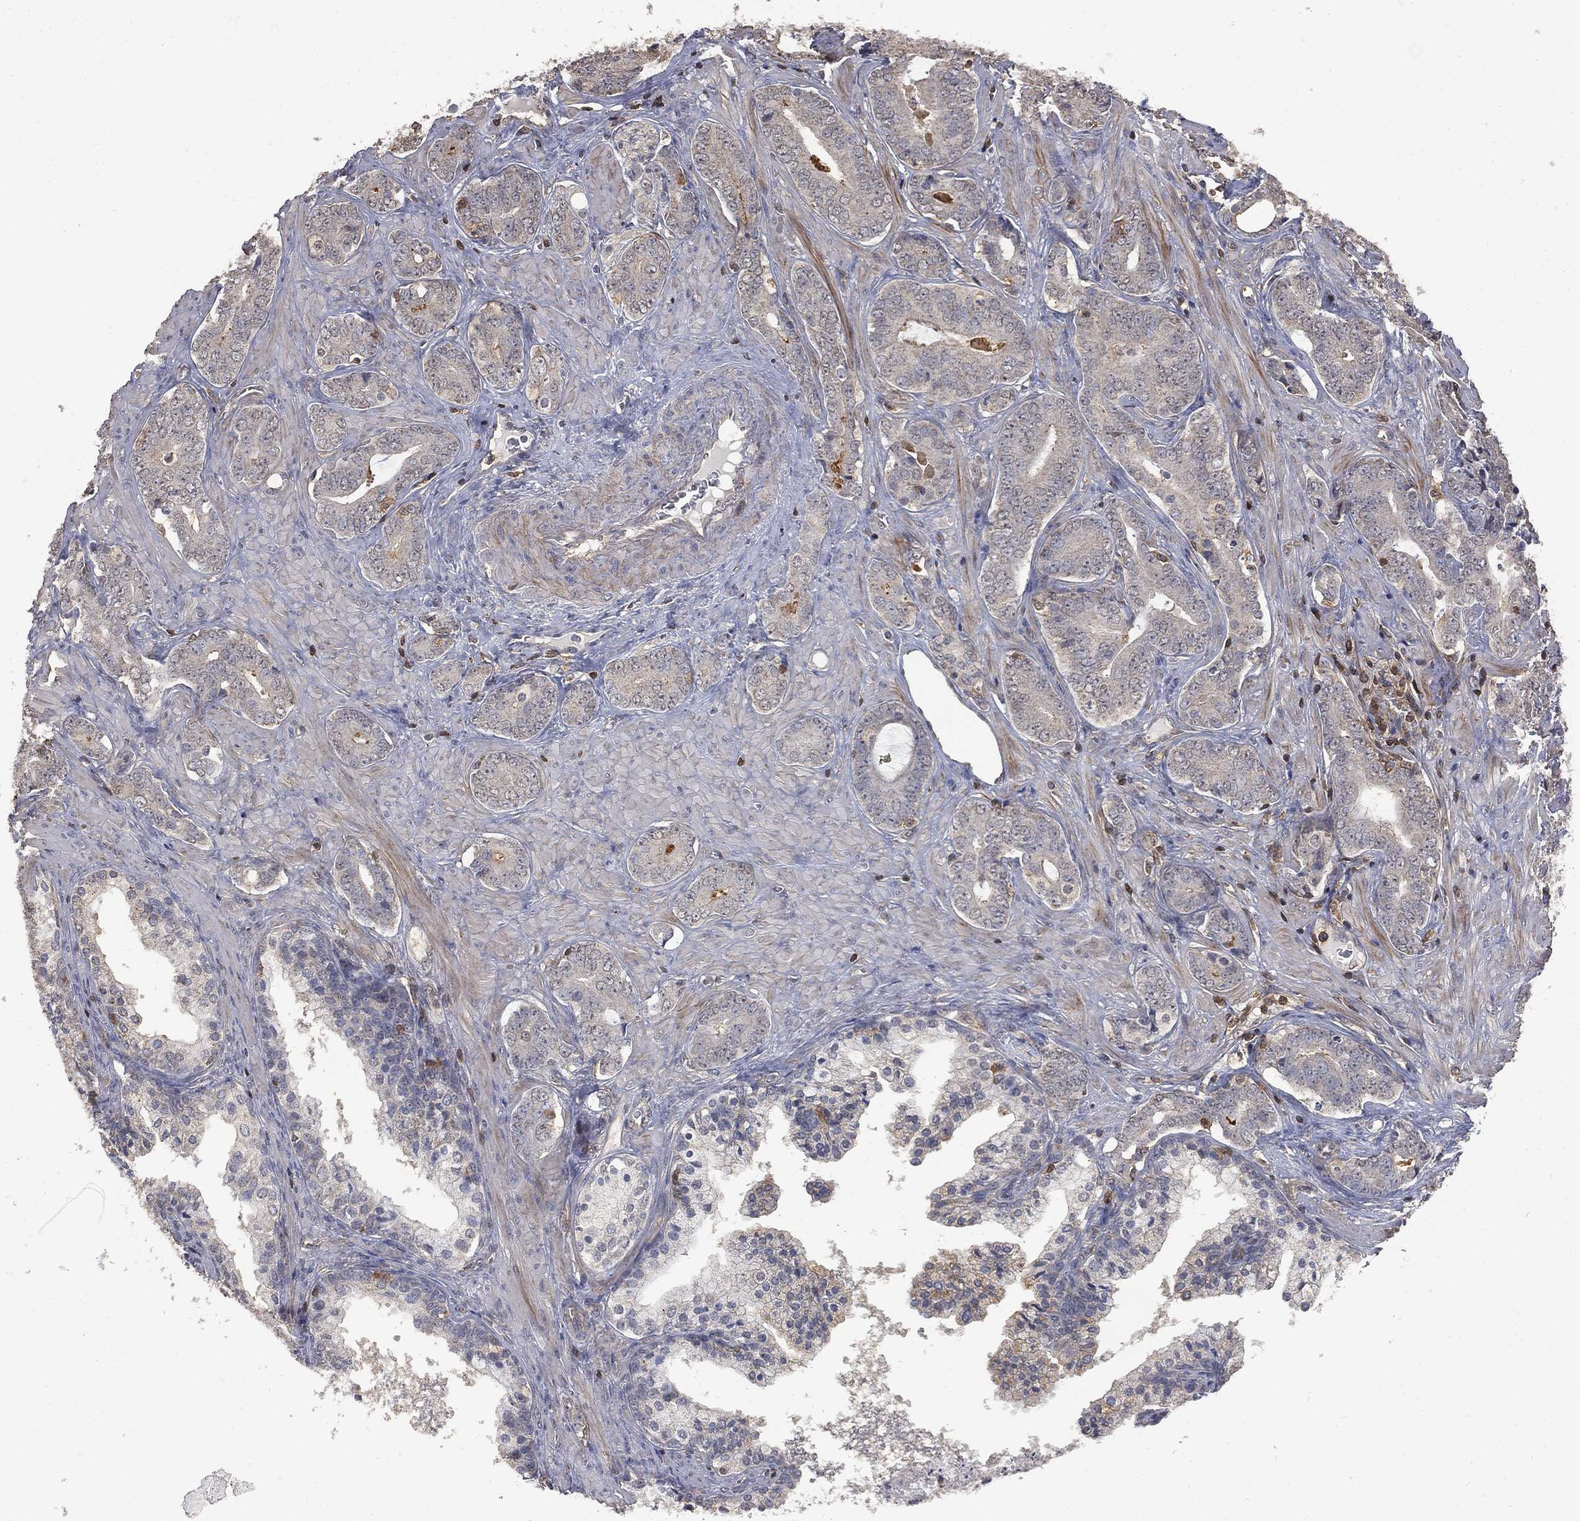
{"staining": {"intensity": "negative", "quantity": "none", "location": "none"}, "tissue": "prostate cancer", "cell_type": "Tumor cells", "image_type": "cancer", "snomed": [{"axis": "morphology", "description": "Adenocarcinoma, NOS"}, {"axis": "topography", "description": "Prostate"}], "caption": "There is no significant expression in tumor cells of adenocarcinoma (prostate).", "gene": "PSMB10", "patient": {"sex": "male", "age": 55}}